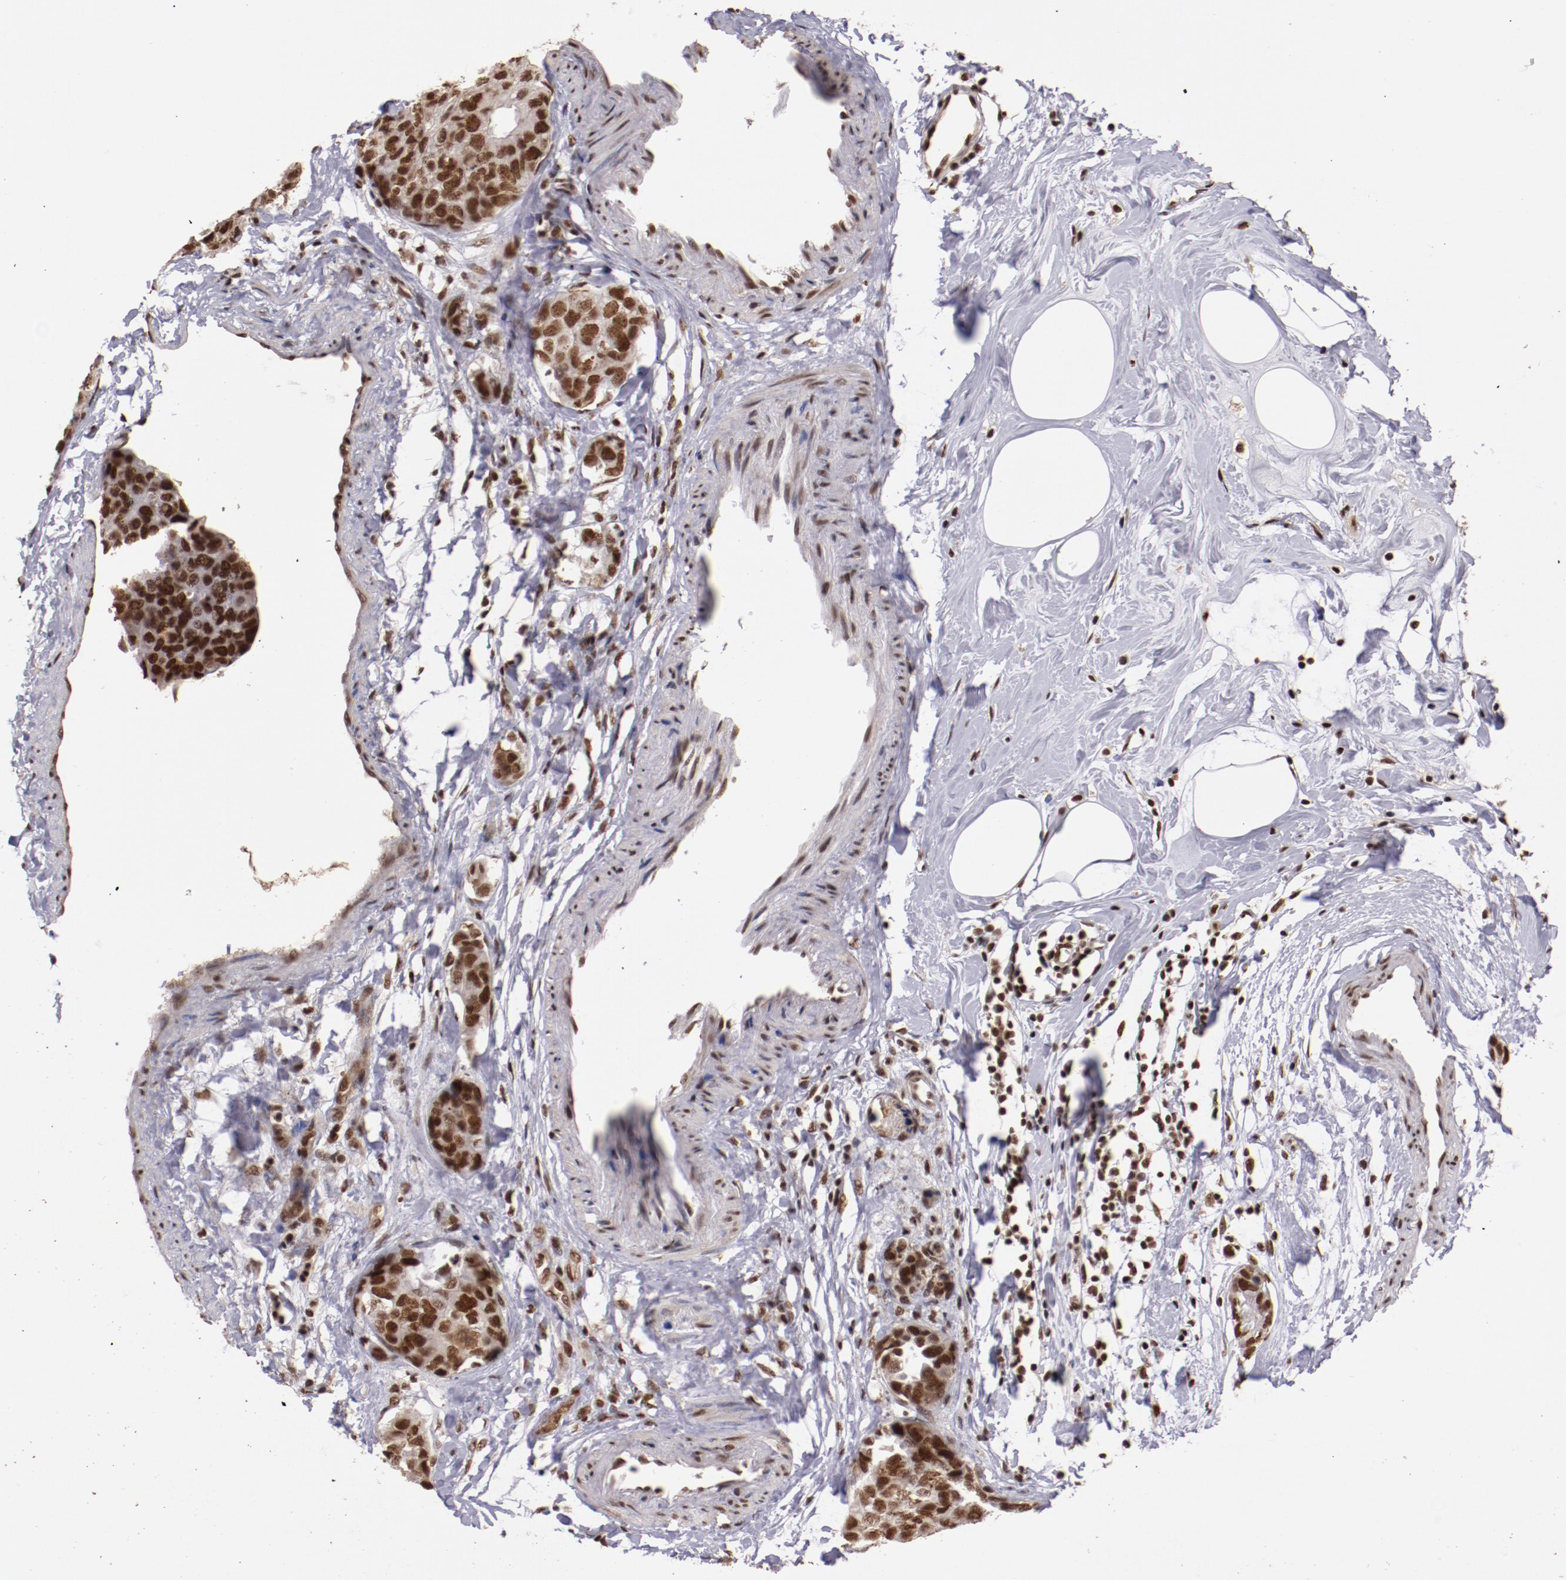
{"staining": {"intensity": "moderate", "quantity": ">75%", "location": "nuclear"}, "tissue": "breast cancer", "cell_type": "Tumor cells", "image_type": "cancer", "snomed": [{"axis": "morphology", "description": "Normal tissue, NOS"}, {"axis": "morphology", "description": "Duct carcinoma"}, {"axis": "topography", "description": "Breast"}], "caption": "Immunohistochemistry (DAB (3,3'-diaminobenzidine)) staining of human breast invasive ductal carcinoma shows moderate nuclear protein expression in about >75% of tumor cells.", "gene": "STAG2", "patient": {"sex": "female", "age": 50}}